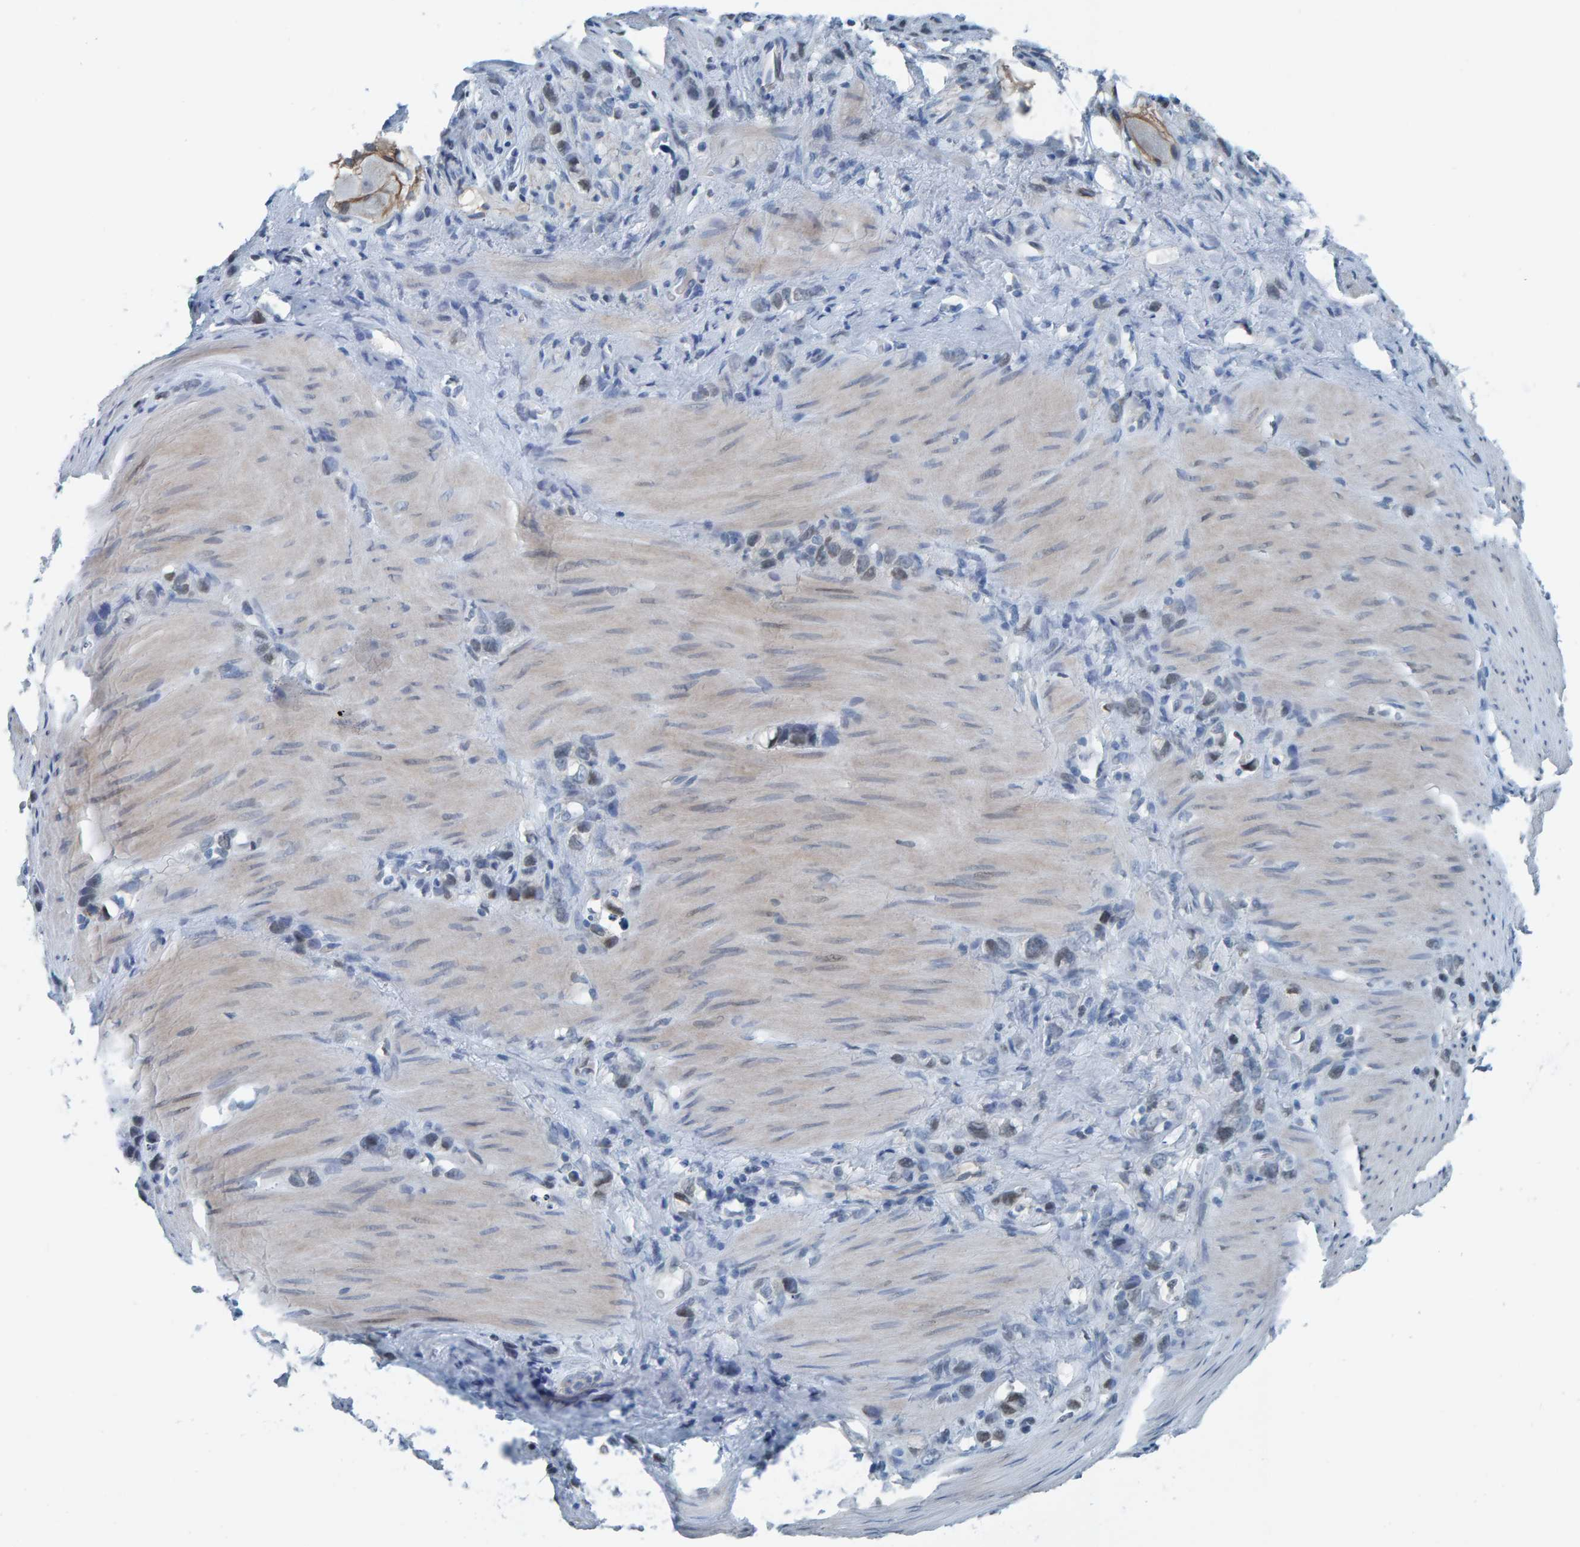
{"staining": {"intensity": "weak", "quantity": "<25%", "location": "nuclear"}, "tissue": "stomach cancer", "cell_type": "Tumor cells", "image_type": "cancer", "snomed": [{"axis": "morphology", "description": "Normal tissue, NOS"}, {"axis": "morphology", "description": "Adenocarcinoma, NOS"}, {"axis": "morphology", "description": "Adenocarcinoma, High grade"}, {"axis": "topography", "description": "Stomach, upper"}, {"axis": "topography", "description": "Stomach"}], "caption": "Immunohistochemical staining of stomach cancer (adenocarcinoma) displays no significant positivity in tumor cells.", "gene": "CNP", "patient": {"sex": "female", "age": 65}}